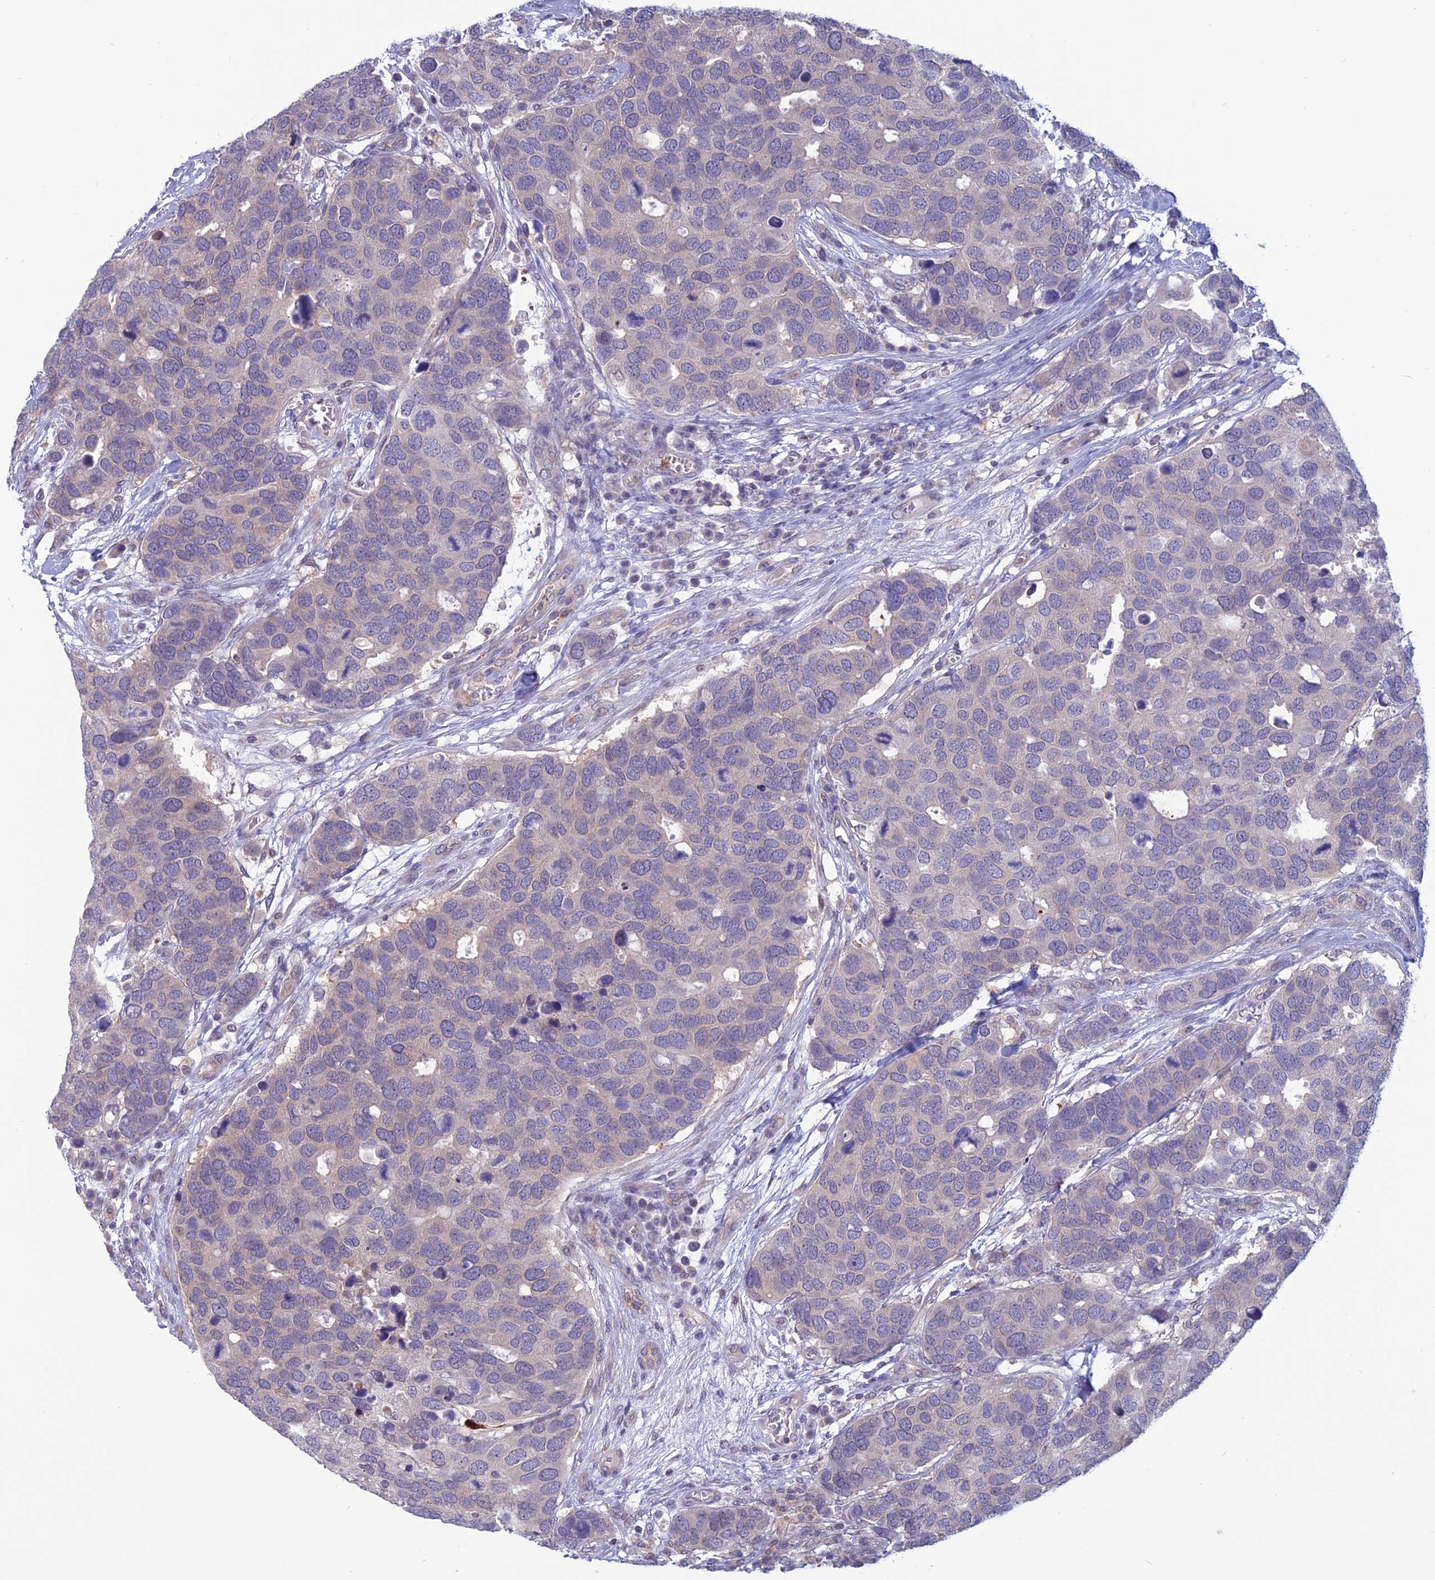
{"staining": {"intensity": "negative", "quantity": "none", "location": "none"}, "tissue": "breast cancer", "cell_type": "Tumor cells", "image_type": "cancer", "snomed": [{"axis": "morphology", "description": "Duct carcinoma"}, {"axis": "topography", "description": "Breast"}], "caption": "Immunohistochemistry micrograph of neoplastic tissue: breast cancer (invasive ductal carcinoma) stained with DAB (3,3'-diaminobenzidine) demonstrates no significant protein positivity in tumor cells. (Immunohistochemistry (ihc), brightfield microscopy, high magnification).", "gene": "WDR46", "patient": {"sex": "female", "age": 83}}